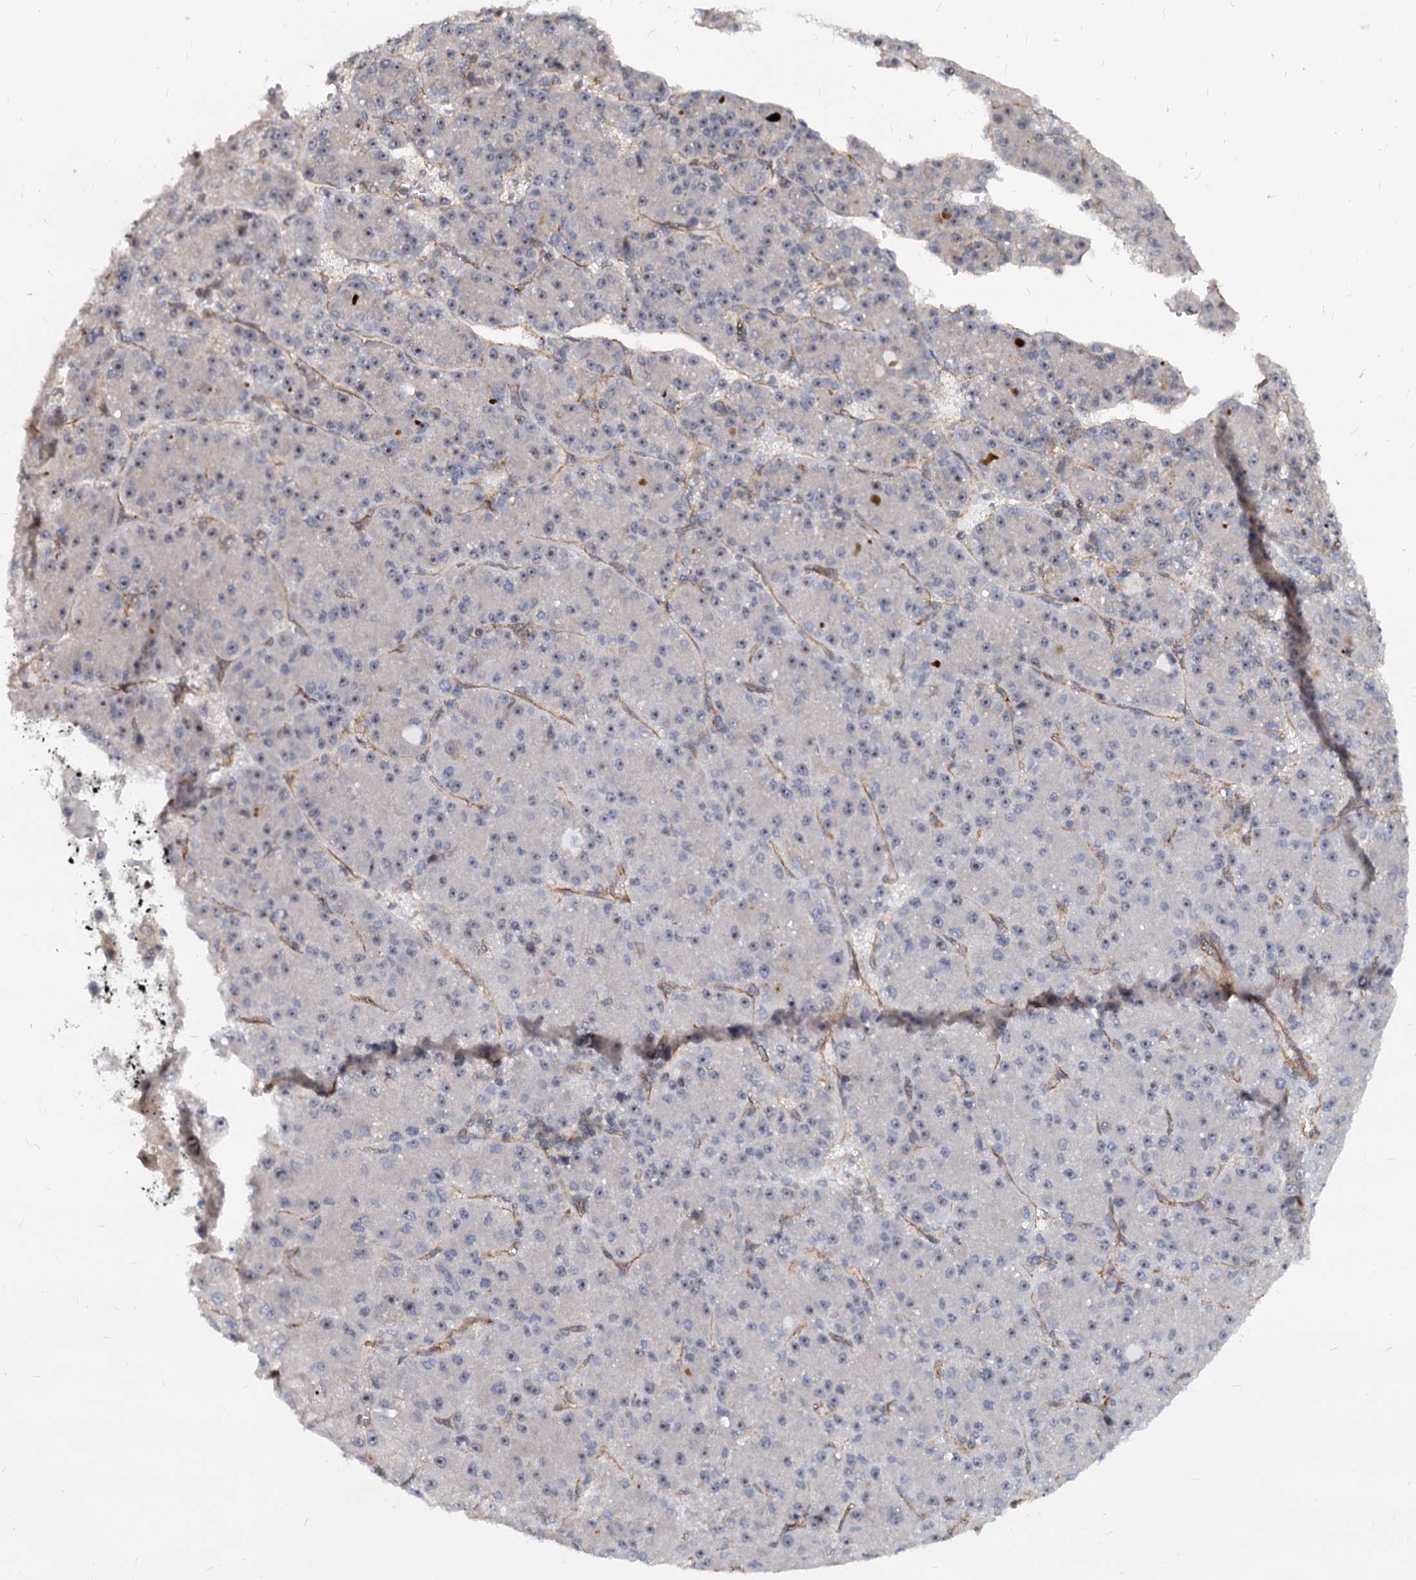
{"staining": {"intensity": "weak", "quantity": "<25%", "location": "nuclear"}, "tissue": "liver cancer", "cell_type": "Tumor cells", "image_type": "cancer", "snomed": [{"axis": "morphology", "description": "Carcinoma, Hepatocellular, NOS"}, {"axis": "topography", "description": "Liver"}], "caption": "This image is of liver cancer (hepatocellular carcinoma) stained with immunohistochemistry (IHC) to label a protein in brown with the nuclei are counter-stained blue. There is no staining in tumor cells.", "gene": "UBLCP1", "patient": {"sex": "male", "age": 67}}